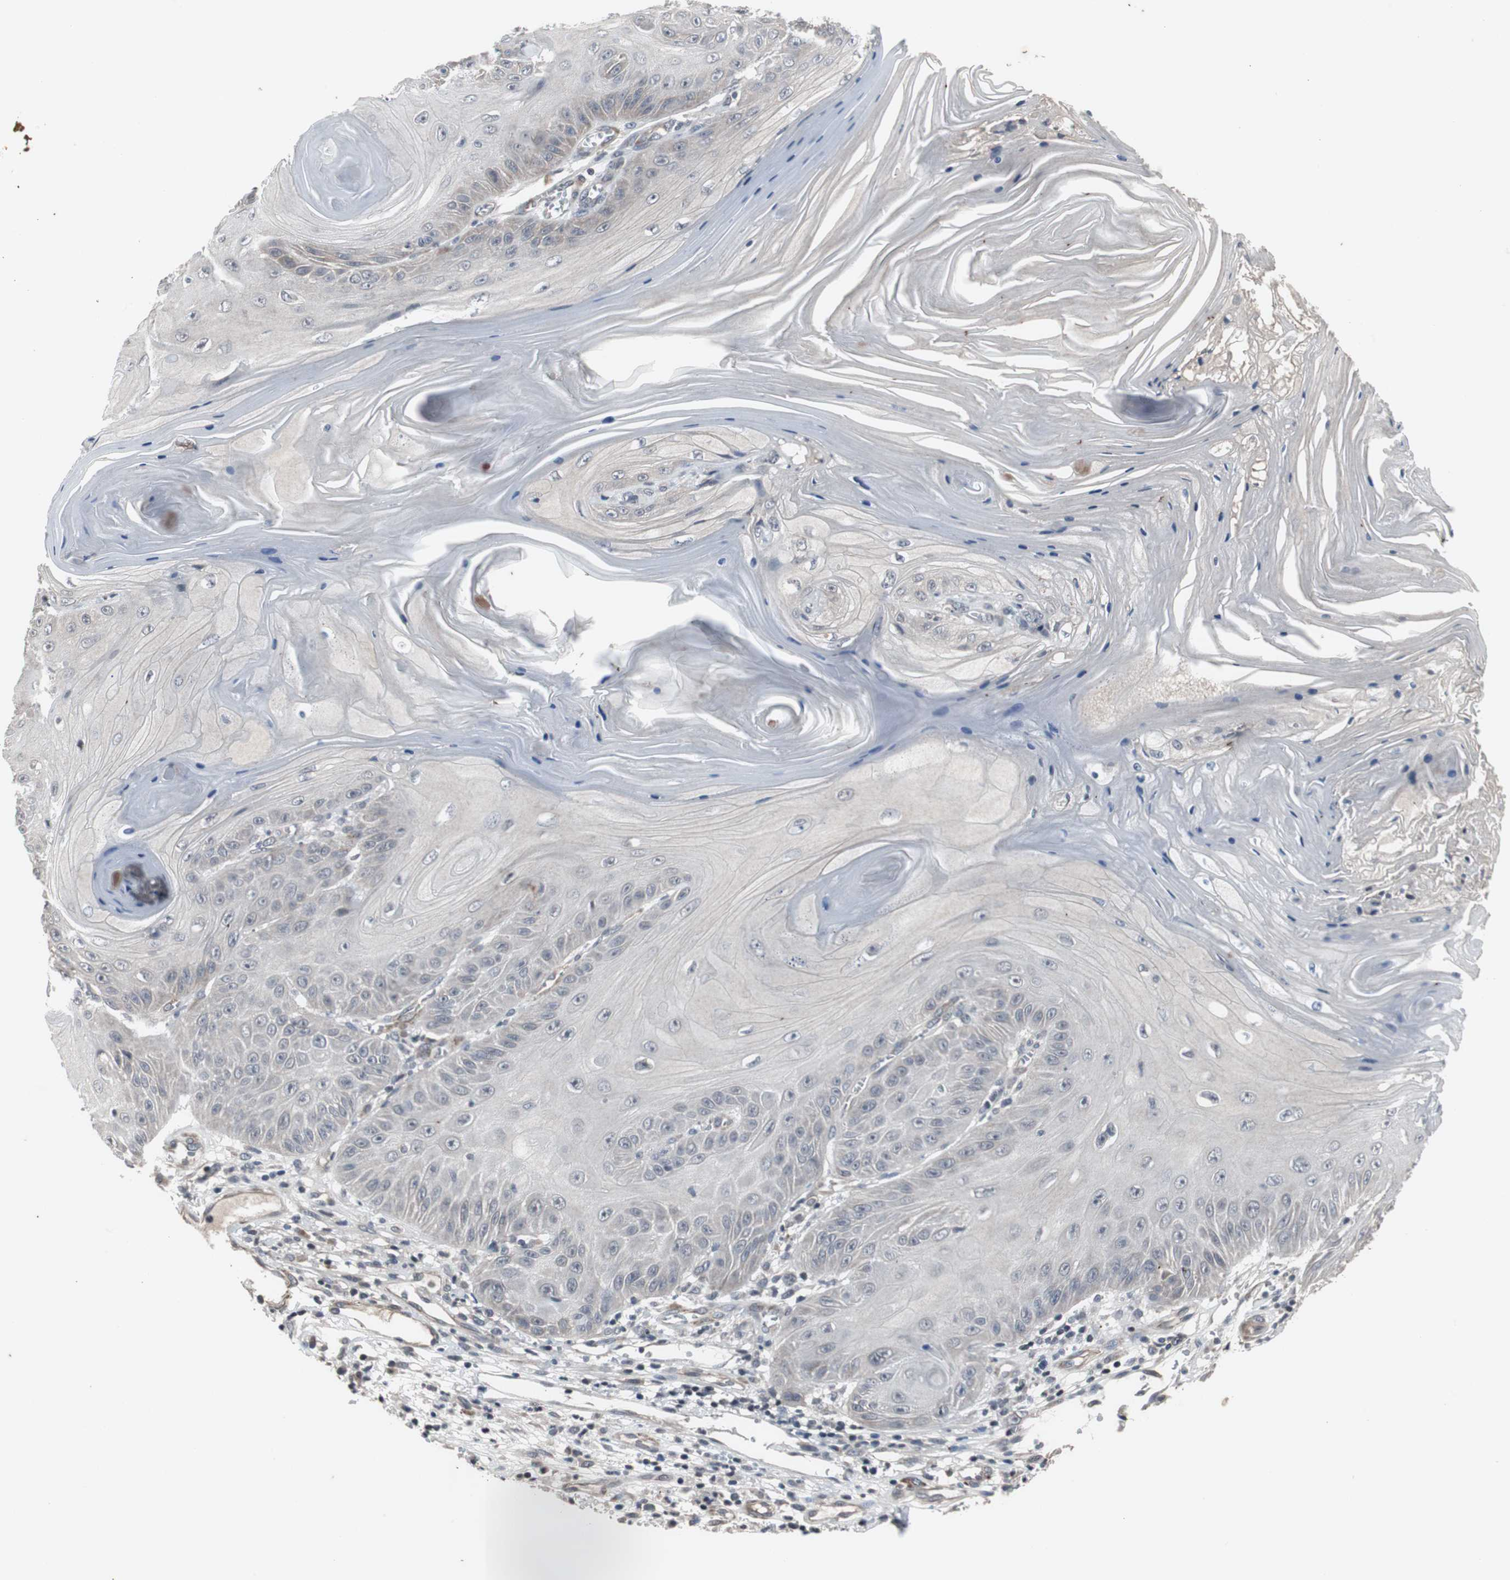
{"staining": {"intensity": "negative", "quantity": "none", "location": "none"}, "tissue": "skin cancer", "cell_type": "Tumor cells", "image_type": "cancer", "snomed": [{"axis": "morphology", "description": "Squamous cell carcinoma, NOS"}, {"axis": "topography", "description": "Skin"}], "caption": "High magnification brightfield microscopy of squamous cell carcinoma (skin) stained with DAB (3,3'-diaminobenzidine) (brown) and counterstained with hematoxylin (blue): tumor cells show no significant positivity. (DAB (3,3'-diaminobenzidine) IHC, high magnification).", "gene": "CRADD", "patient": {"sex": "female", "age": 78}}